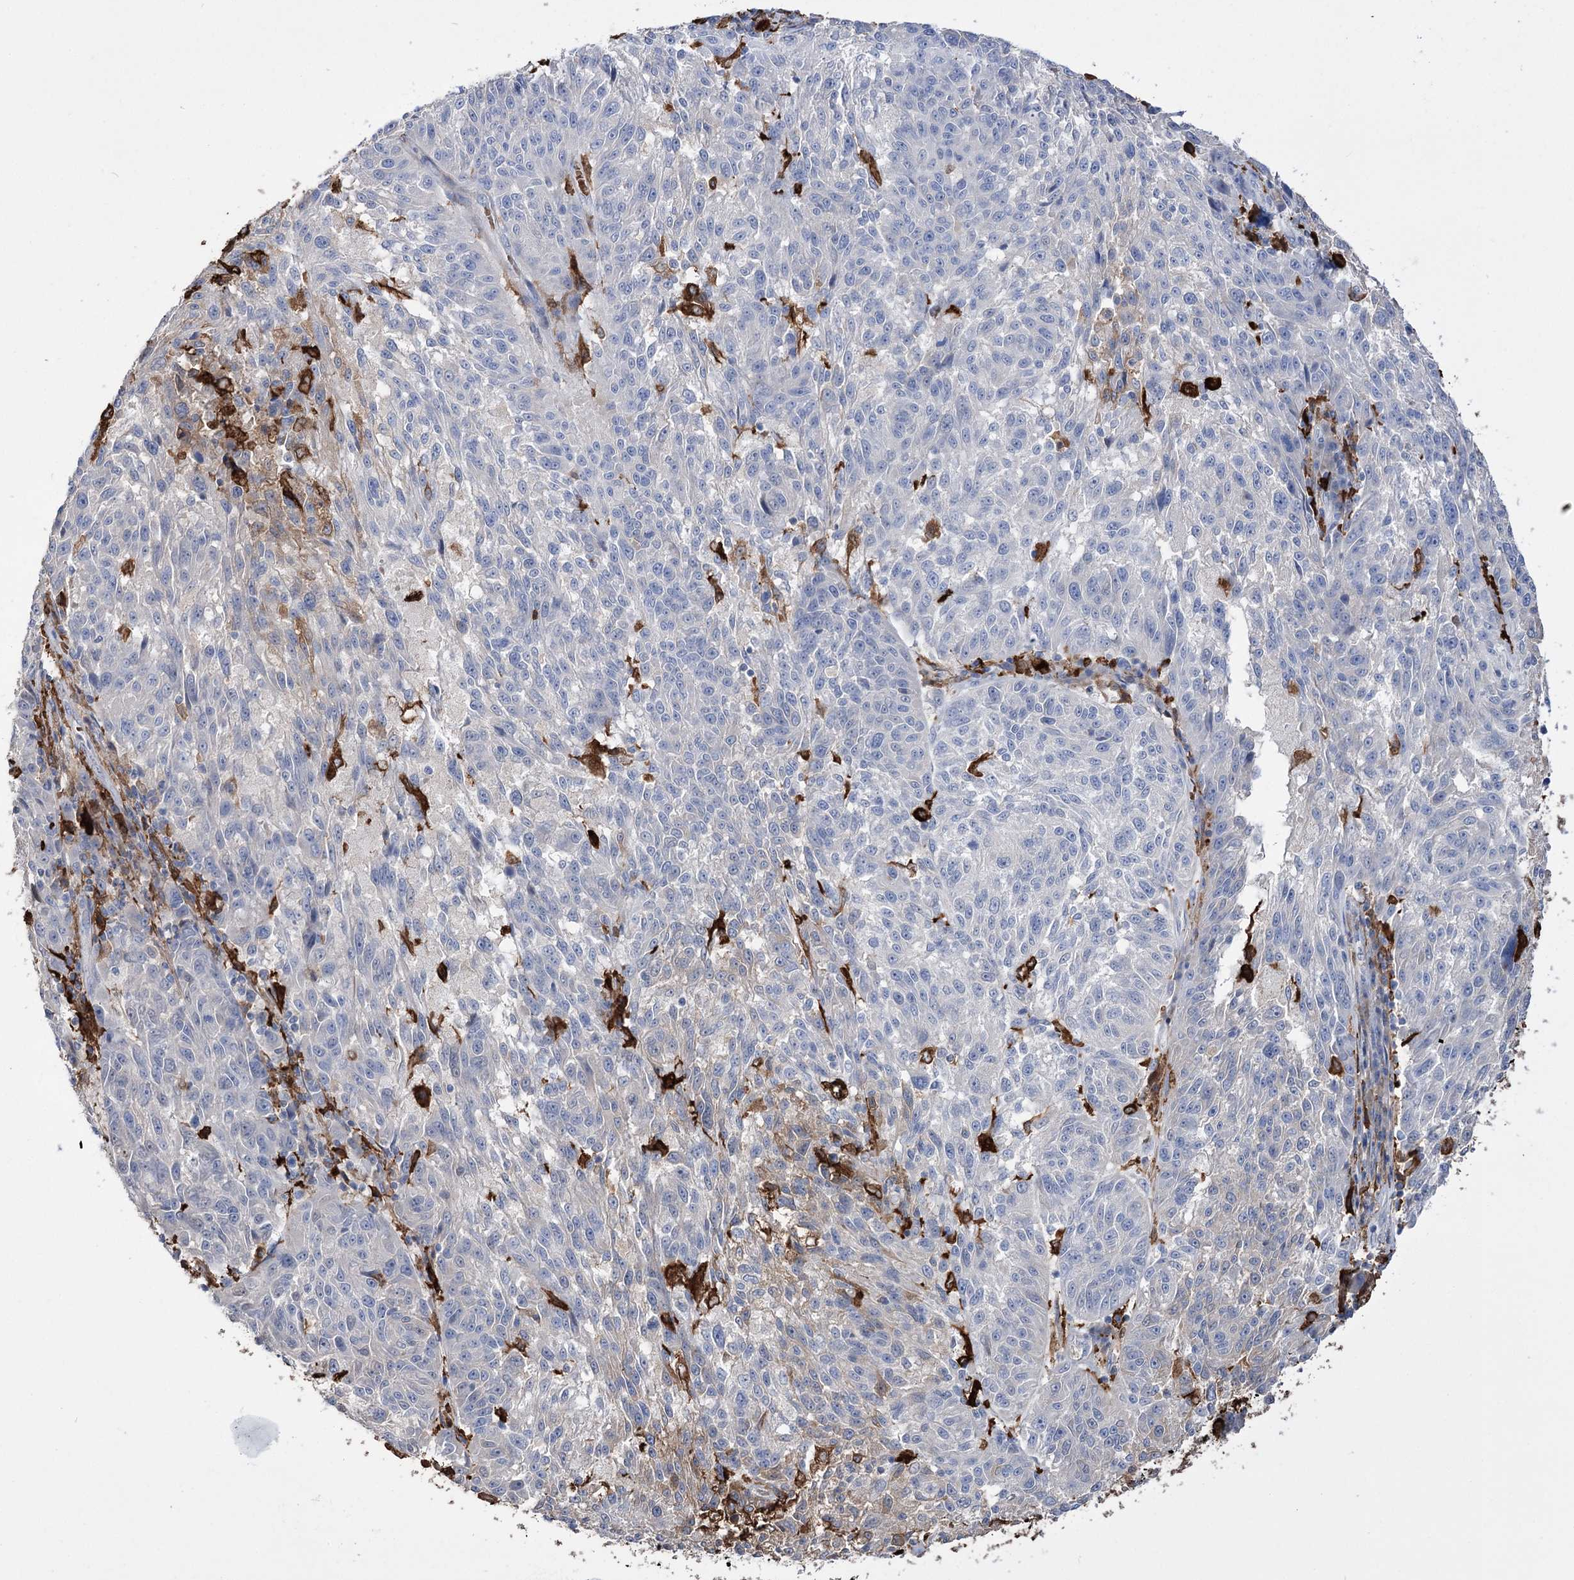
{"staining": {"intensity": "negative", "quantity": "none", "location": "none"}, "tissue": "melanoma", "cell_type": "Tumor cells", "image_type": "cancer", "snomed": [{"axis": "morphology", "description": "Malignant melanoma, NOS"}, {"axis": "topography", "description": "Skin"}], "caption": "Human melanoma stained for a protein using immunohistochemistry exhibits no expression in tumor cells.", "gene": "ZNF622", "patient": {"sex": "male", "age": 53}}